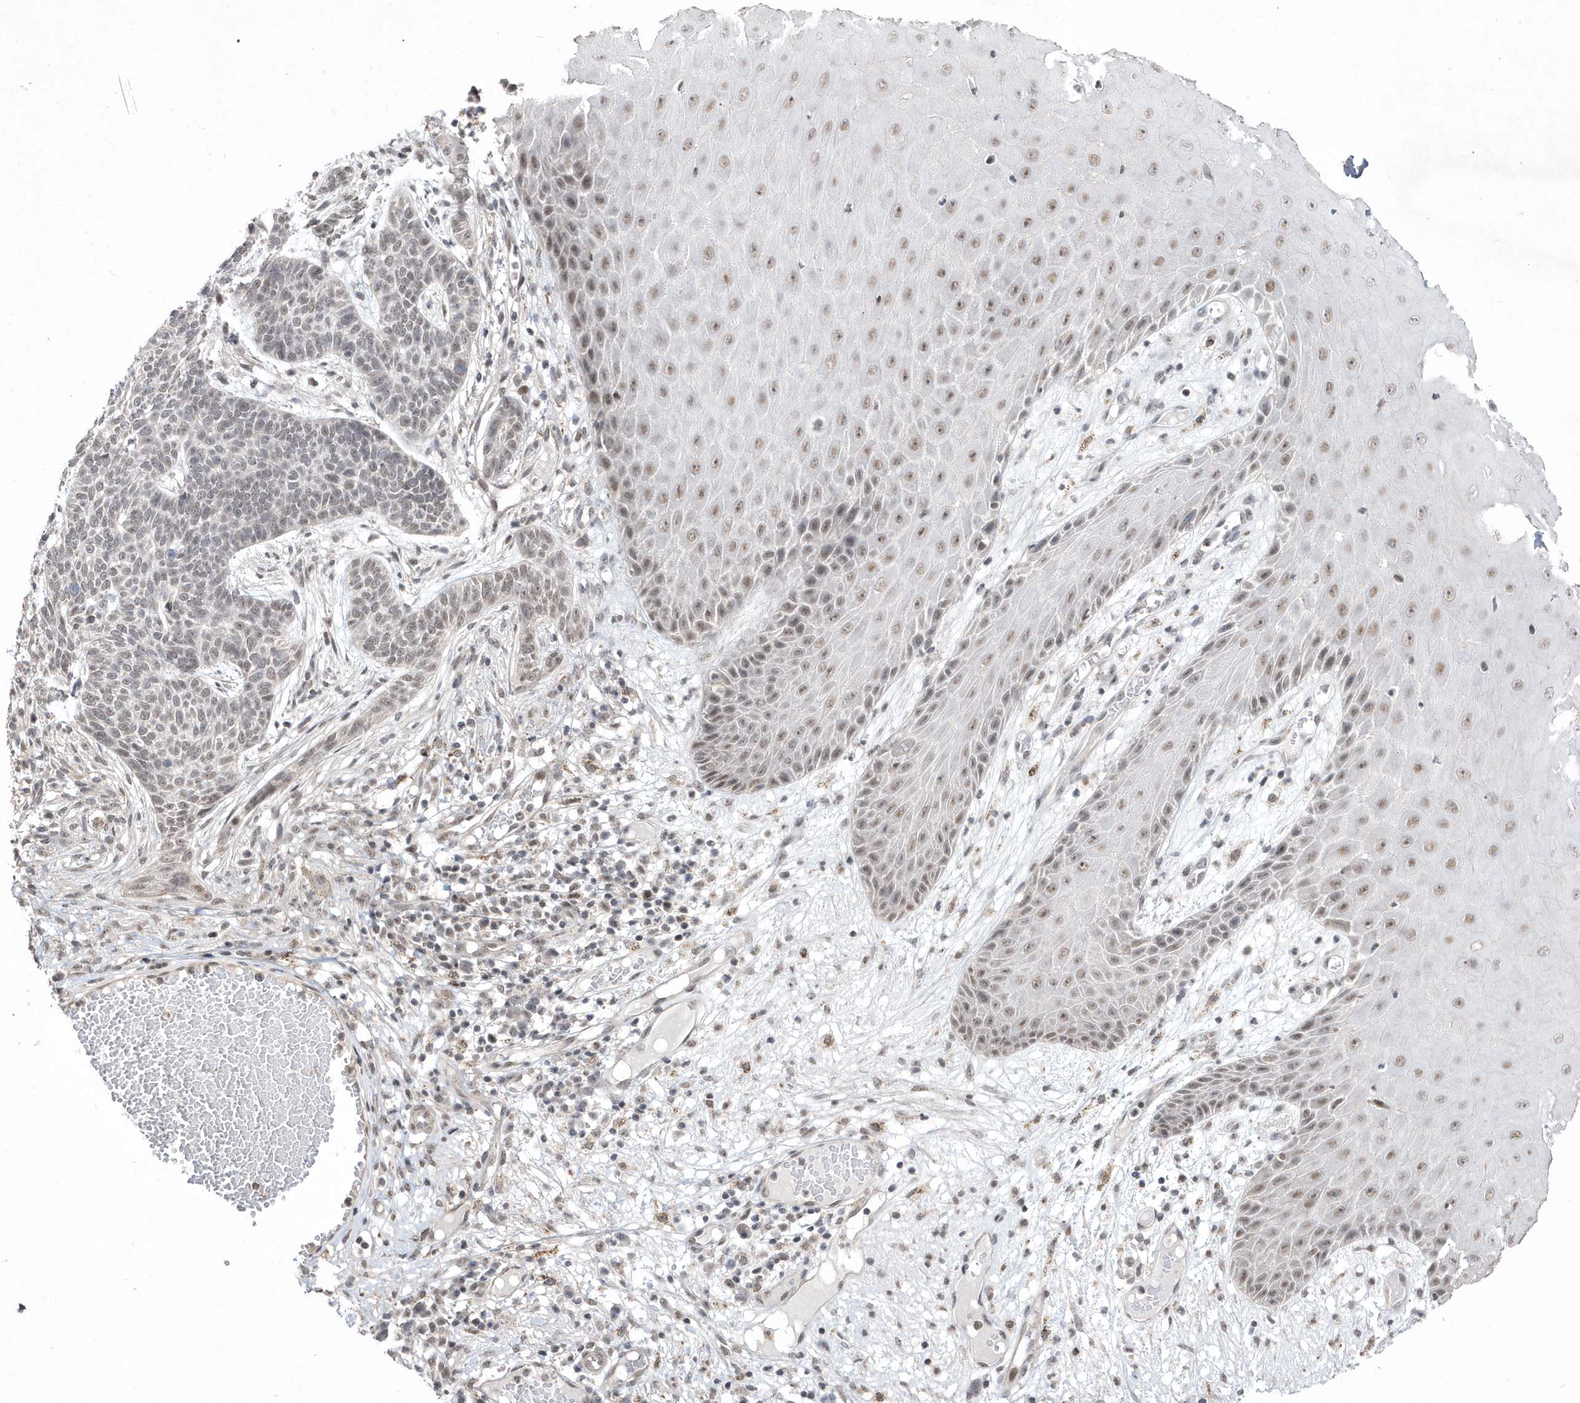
{"staining": {"intensity": "weak", "quantity": "25%-75%", "location": "nuclear"}, "tissue": "skin cancer", "cell_type": "Tumor cells", "image_type": "cancer", "snomed": [{"axis": "morphology", "description": "Normal tissue, NOS"}, {"axis": "morphology", "description": "Basal cell carcinoma"}, {"axis": "topography", "description": "Skin"}], "caption": "Protein staining demonstrates weak nuclear expression in approximately 25%-75% of tumor cells in skin cancer.", "gene": "BOD1L1", "patient": {"sex": "male", "age": 64}}